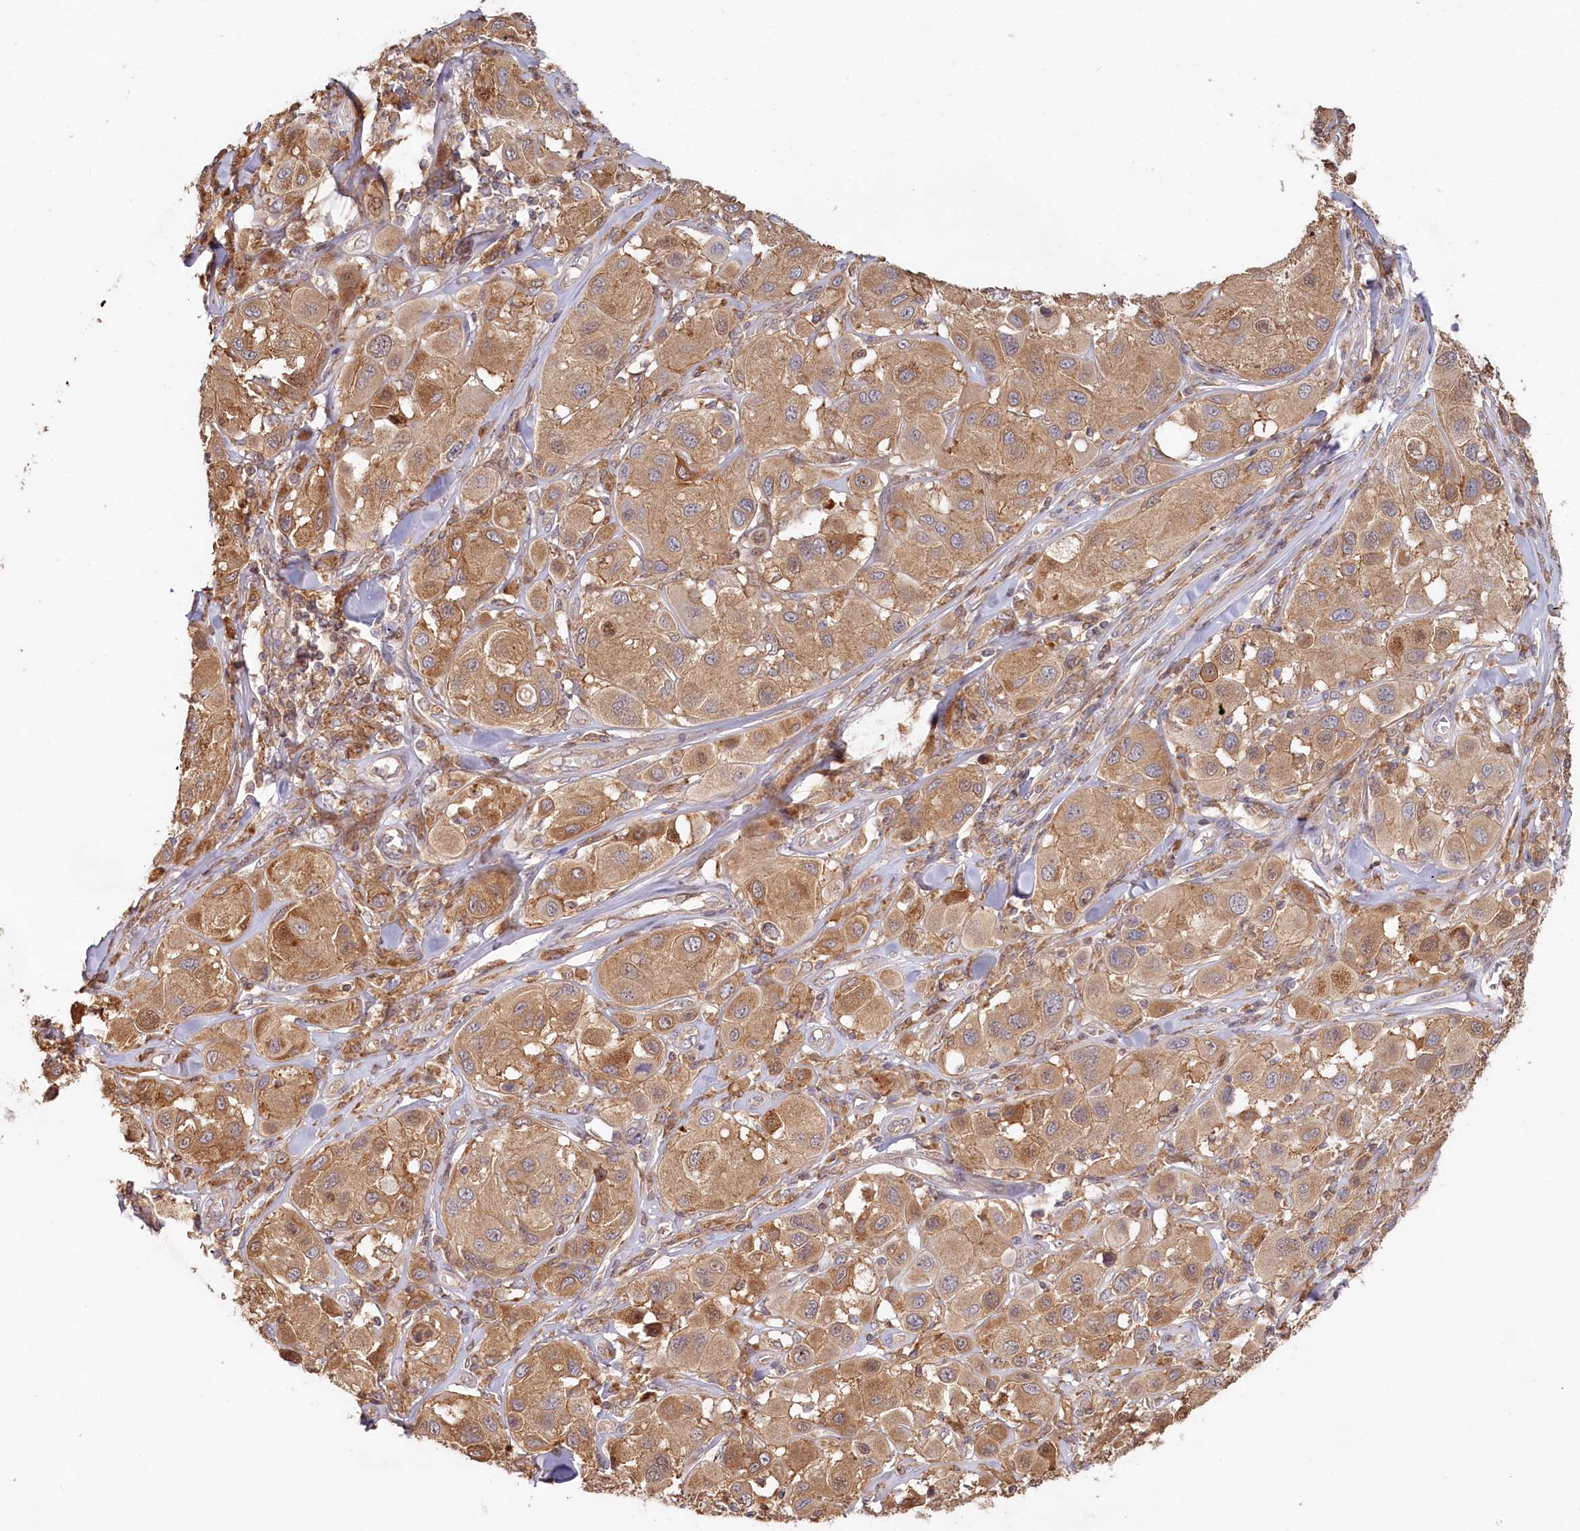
{"staining": {"intensity": "moderate", "quantity": ">75%", "location": "cytoplasmic/membranous"}, "tissue": "melanoma", "cell_type": "Tumor cells", "image_type": "cancer", "snomed": [{"axis": "morphology", "description": "Malignant melanoma, Metastatic site"}, {"axis": "topography", "description": "Skin"}], "caption": "Malignant melanoma (metastatic site) was stained to show a protein in brown. There is medium levels of moderate cytoplasmic/membranous staining in approximately >75% of tumor cells. Nuclei are stained in blue.", "gene": "HAL", "patient": {"sex": "male", "age": 41}}